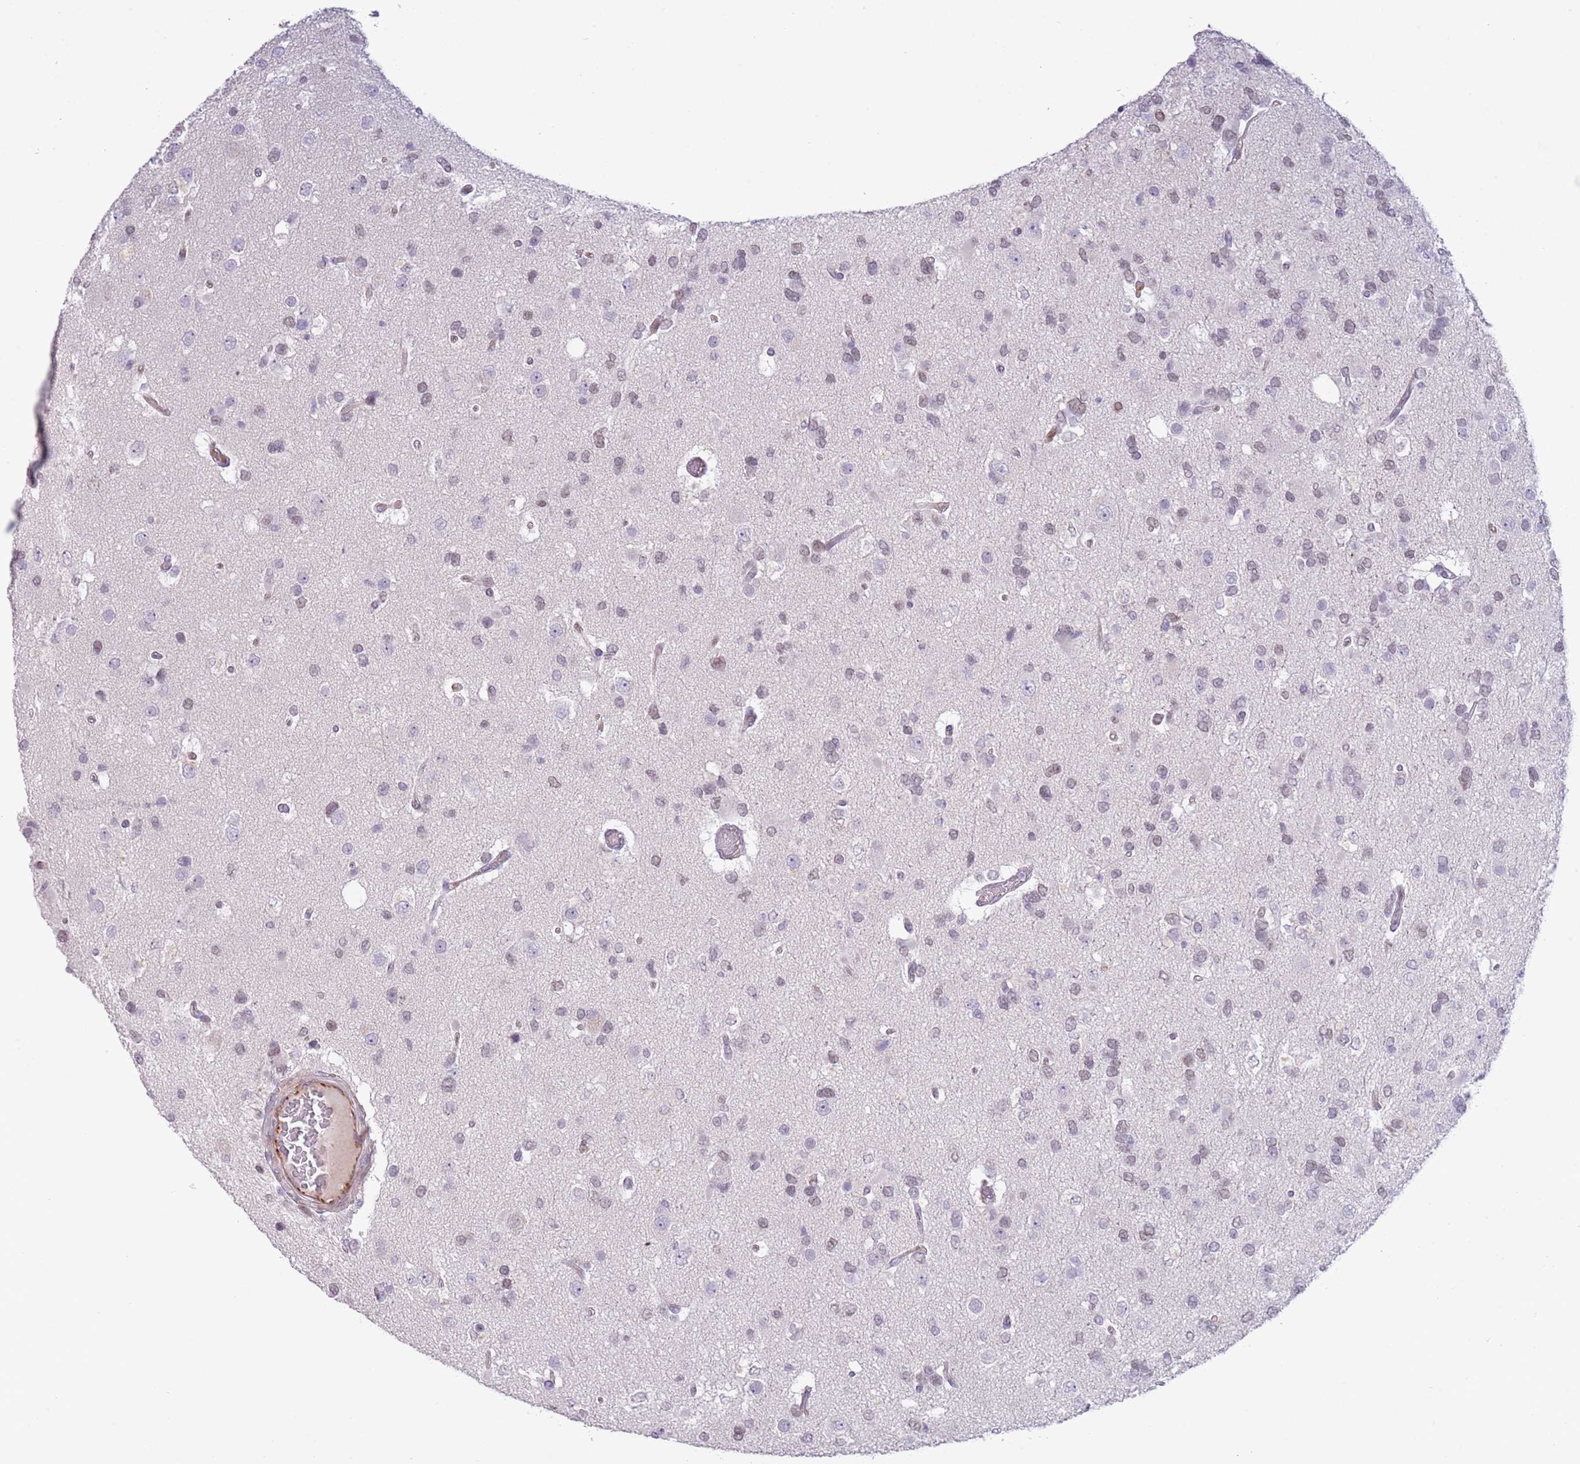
{"staining": {"intensity": "weak", "quantity": "<25%", "location": "nuclear"}, "tissue": "glioma", "cell_type": "Tumor cells", "image_type": "cancer", "snomed": [{"axis": "morphology", "description": "Glioma, malignant, High grade"}, {"axis": "topography", "description": "Brain"}], "caption": "This is a image of IHC staining of glioma, which shows no positivity in tumor cells.", "gene": "NBPF3", "patient": {"sex": "male", "age": 53}}